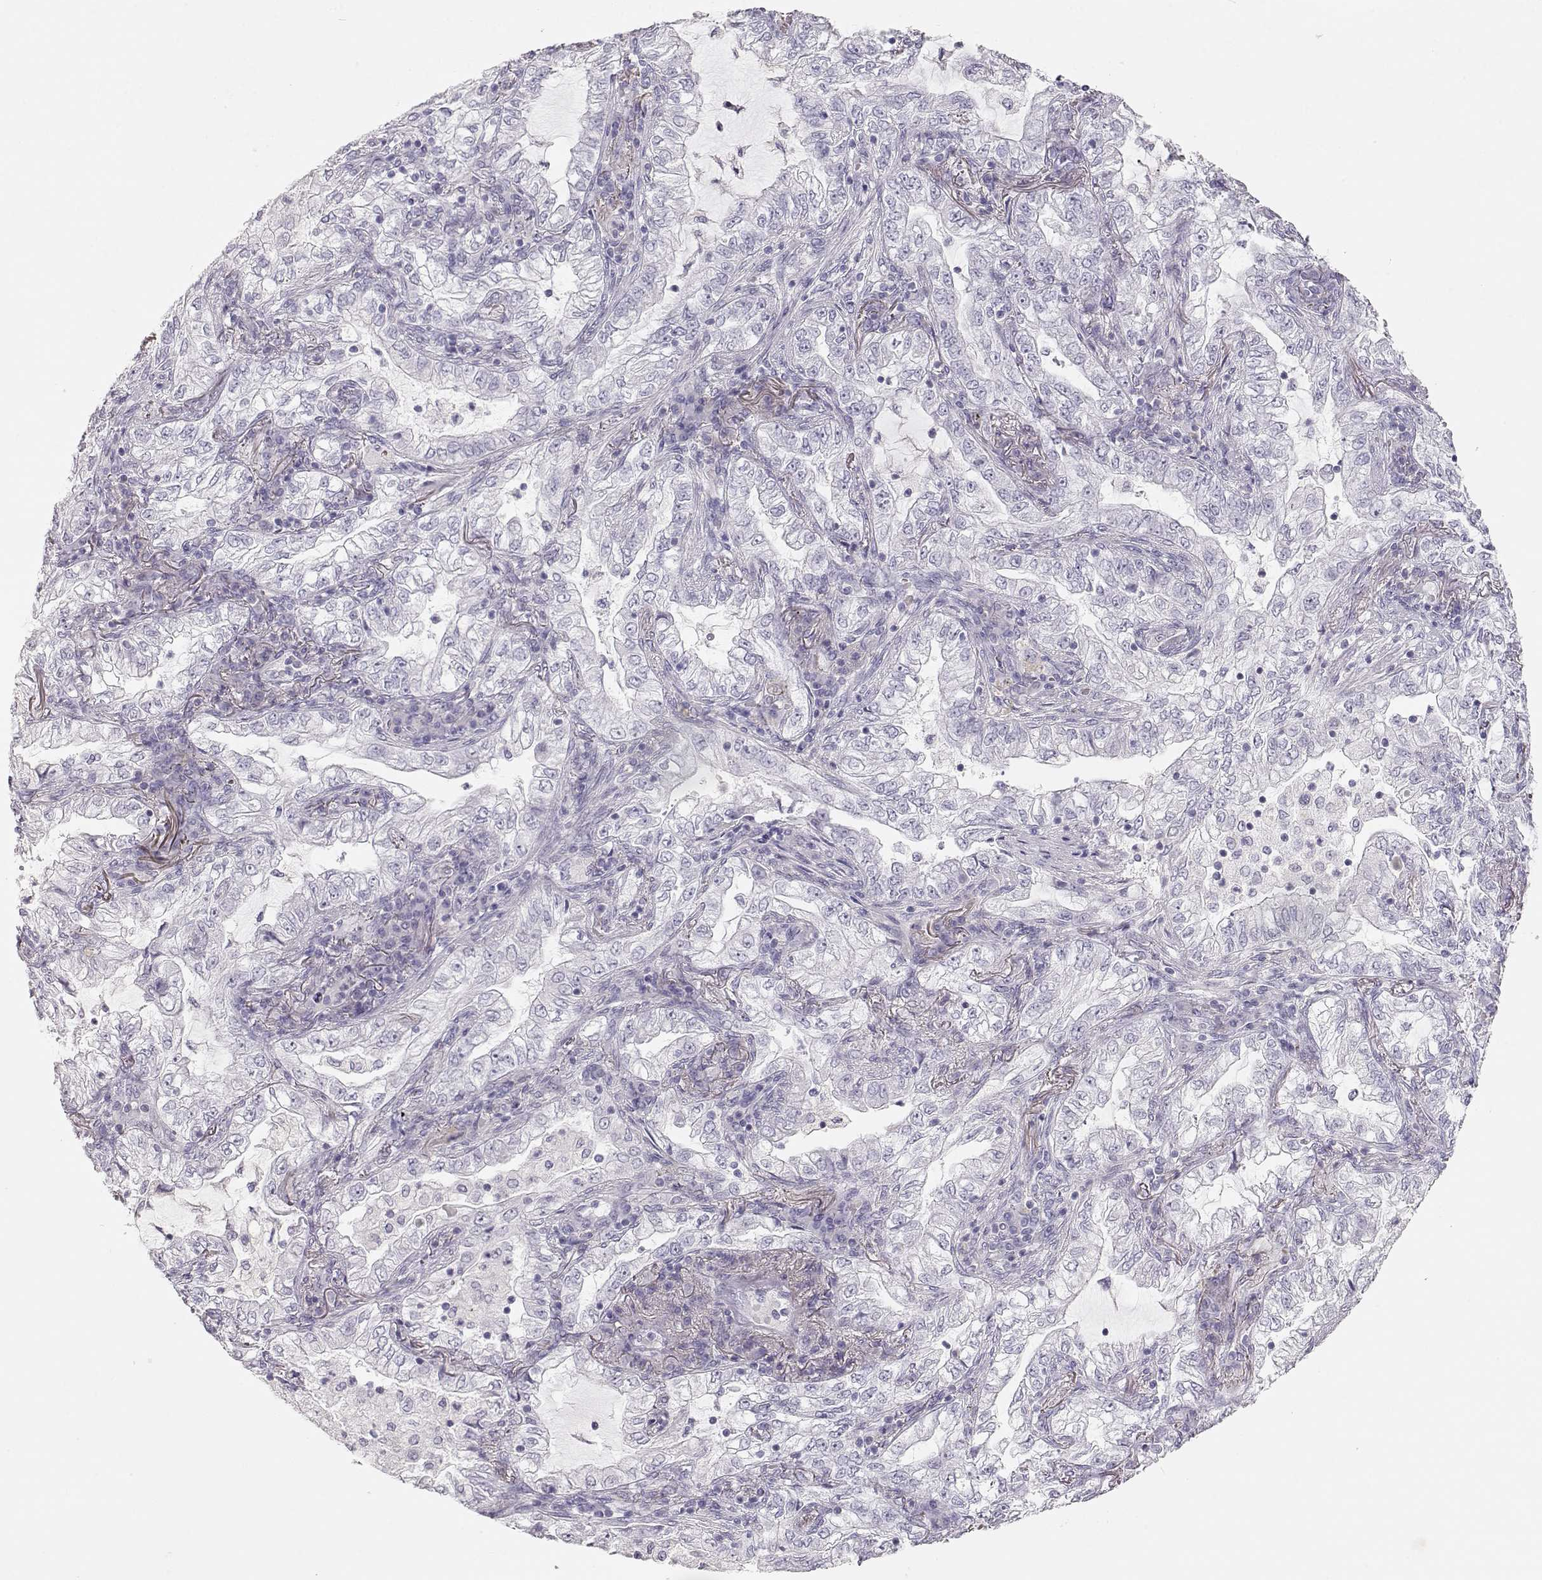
{"staining": {"intensity": "negative", "quantity": "none", "location": "none"}, "tissue": "lung cancer", "cell_type": "Tumor cells", "image_type": "cancer", "snomed": [{"axis": "morphology", "description": "Adenocarcinoma, NOS"}, {"axis": "topography", "description": "Lung"}], "caption": "Tumor cells show no significant staining in lung cancer (adenocarcinoma). (Stains: DAB immunohistochemistry with hematoxylin counter stain, Microscopy: brightfield microscopy at high magnification).", "gene": "LEPR", "patient": {"sex": "female", "age": 73}}